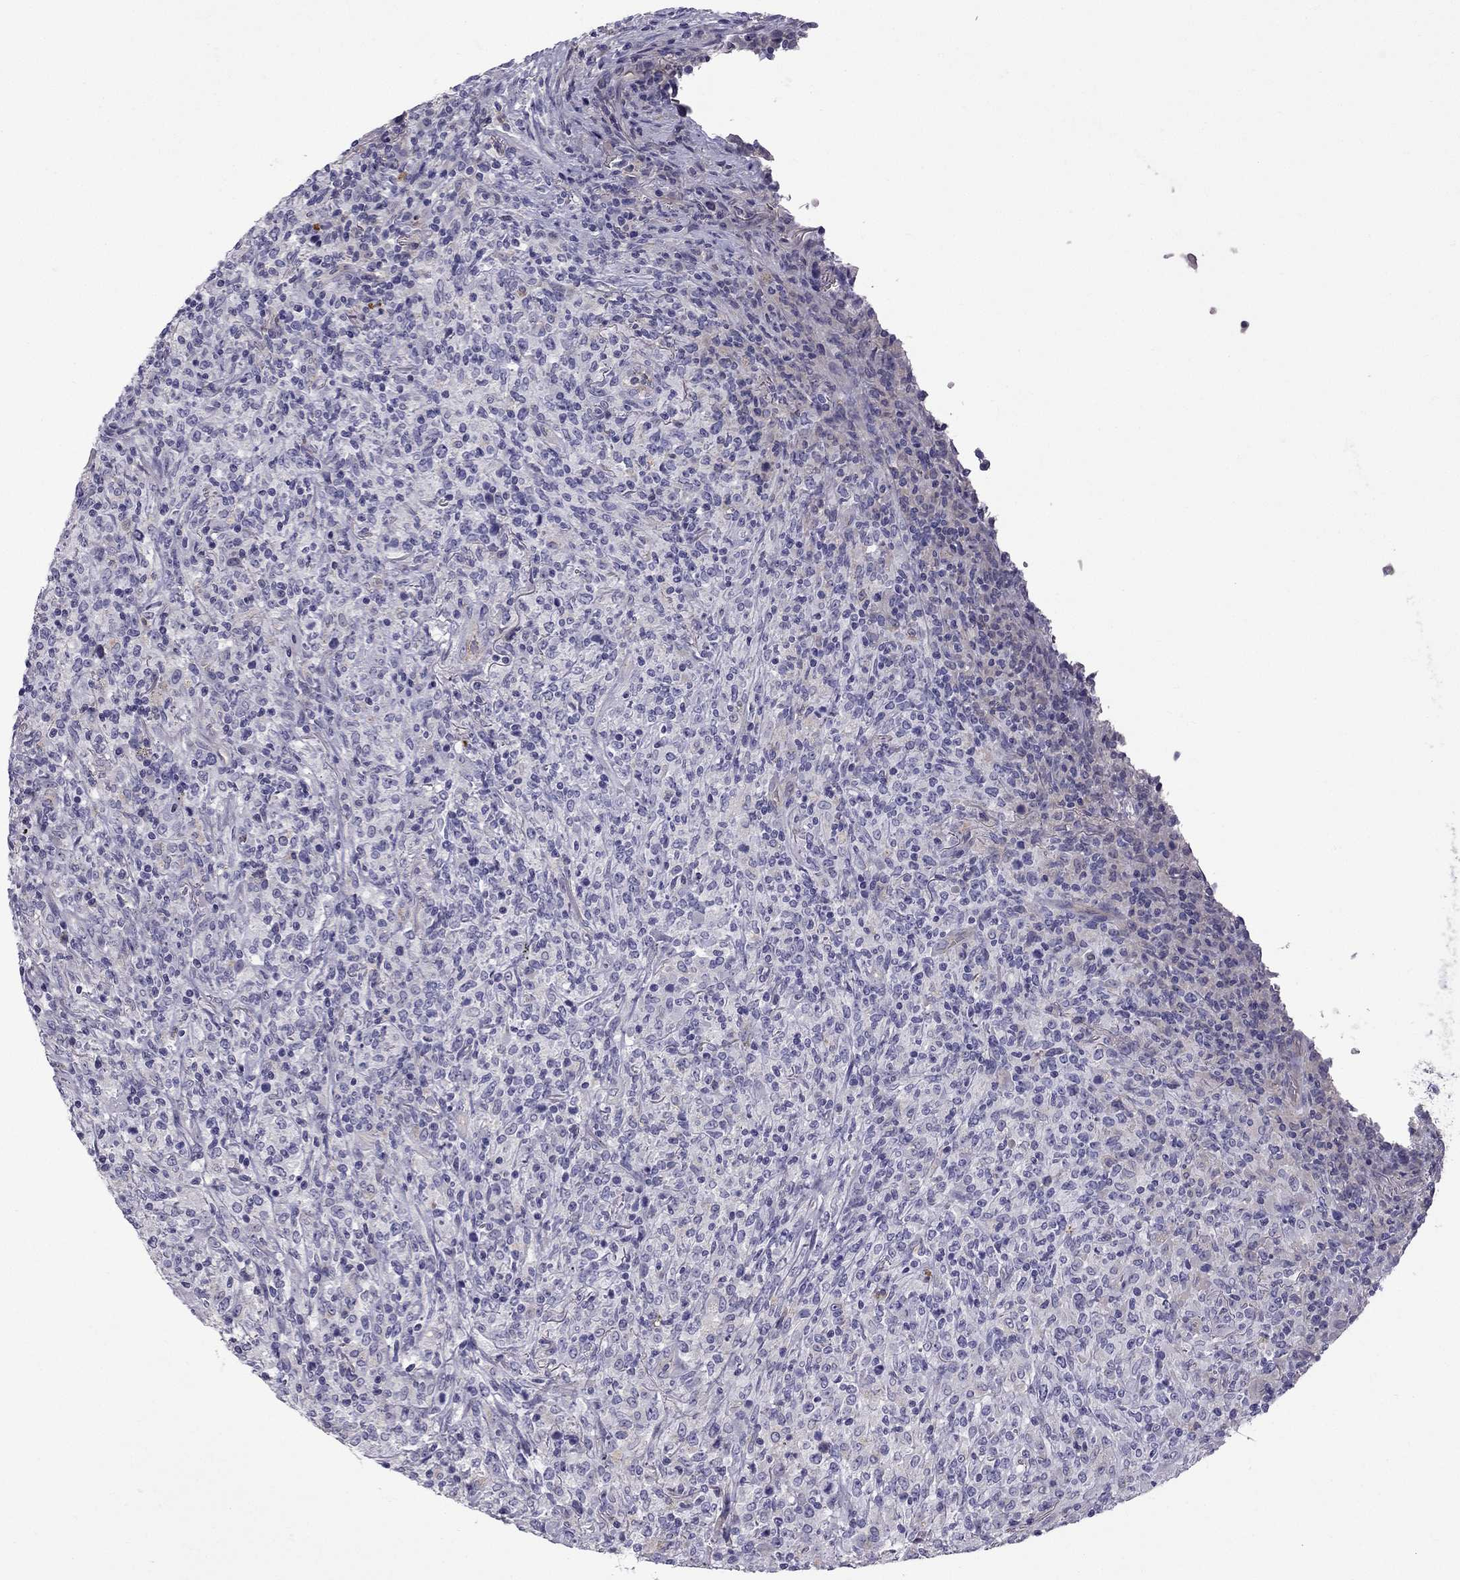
{"staining": {"intensity": "negative", "quantity": "none", "location": "none"}, "tissue": "lymphoma", "cell_type": "Tumor cells", "image_type": "cancer", "snomed": [{"axis": "morphology", "description": "Malignant lymphoma, non-Hodgkin's type, High grade"}, {"axis": "topography", "description": "Lung"}], "caption": "Human lymphoma stained for a protein using IHC reveals no expression in tumor cells.", "gene": "STOML3", "patient": {"sex": "male", "age": 79}}